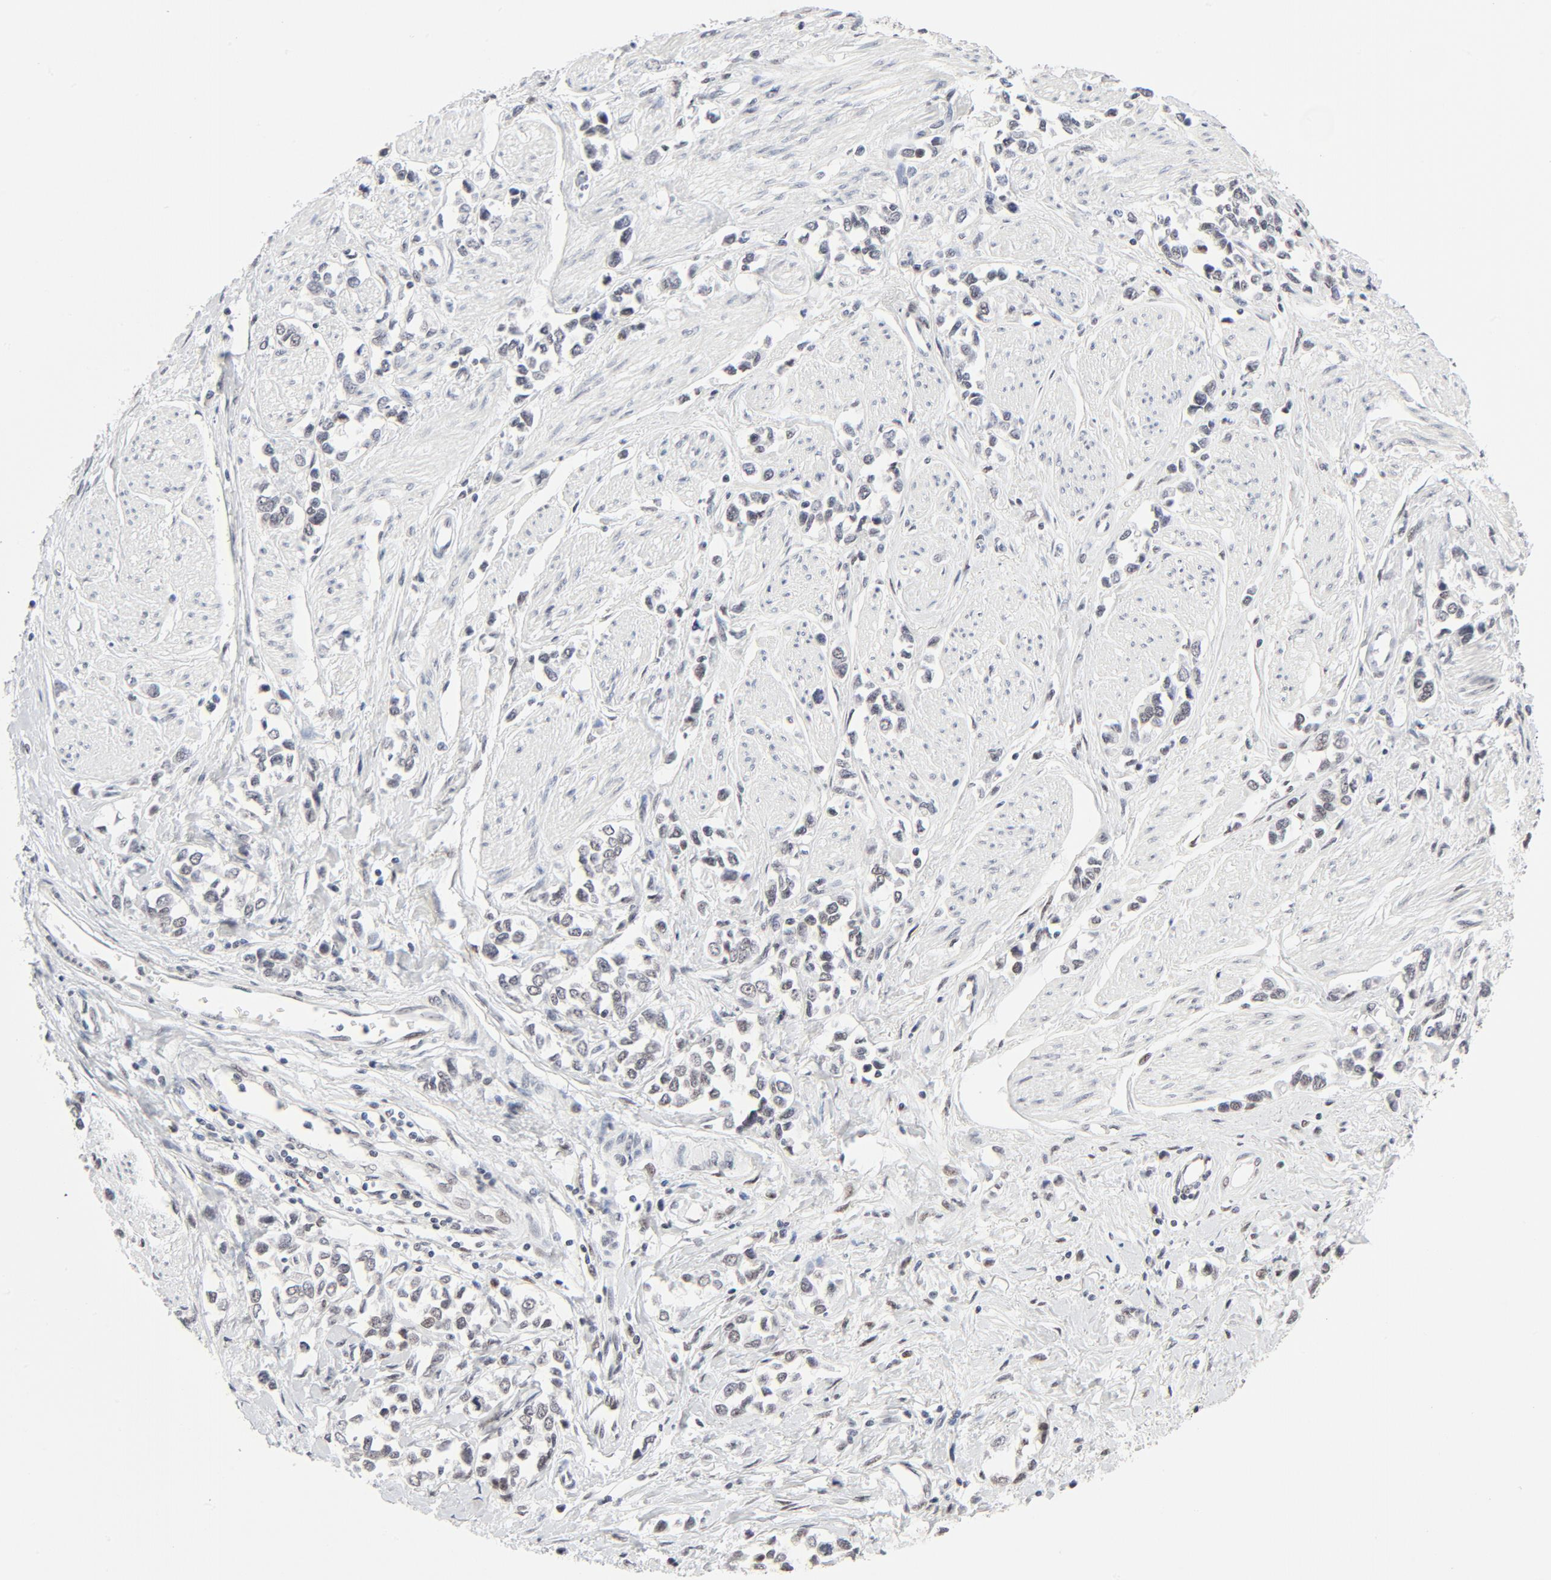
{"staining": {"intensity": "weak", "quantity": "<25%", "location": "nuclear"}, "tissue": "stomach cancer", "cell_type": "Tumor cells", "image_type": "cancer", "snomed": [{"axis": "morphology", "description": "Adenocarcinoma, NOS"}, {"axis": "topography", "description": "Stomach, upper"}], "caption": "The micrograph exhibits no staining of tumor cells in stomach adenocarcinoma. (Brightfield microscopy of DAB (3,3'-diaminobenzidine) IHC at high magnification).", "gene": "GTF2H1", "patient": {"sex": "male", "age": 76}}